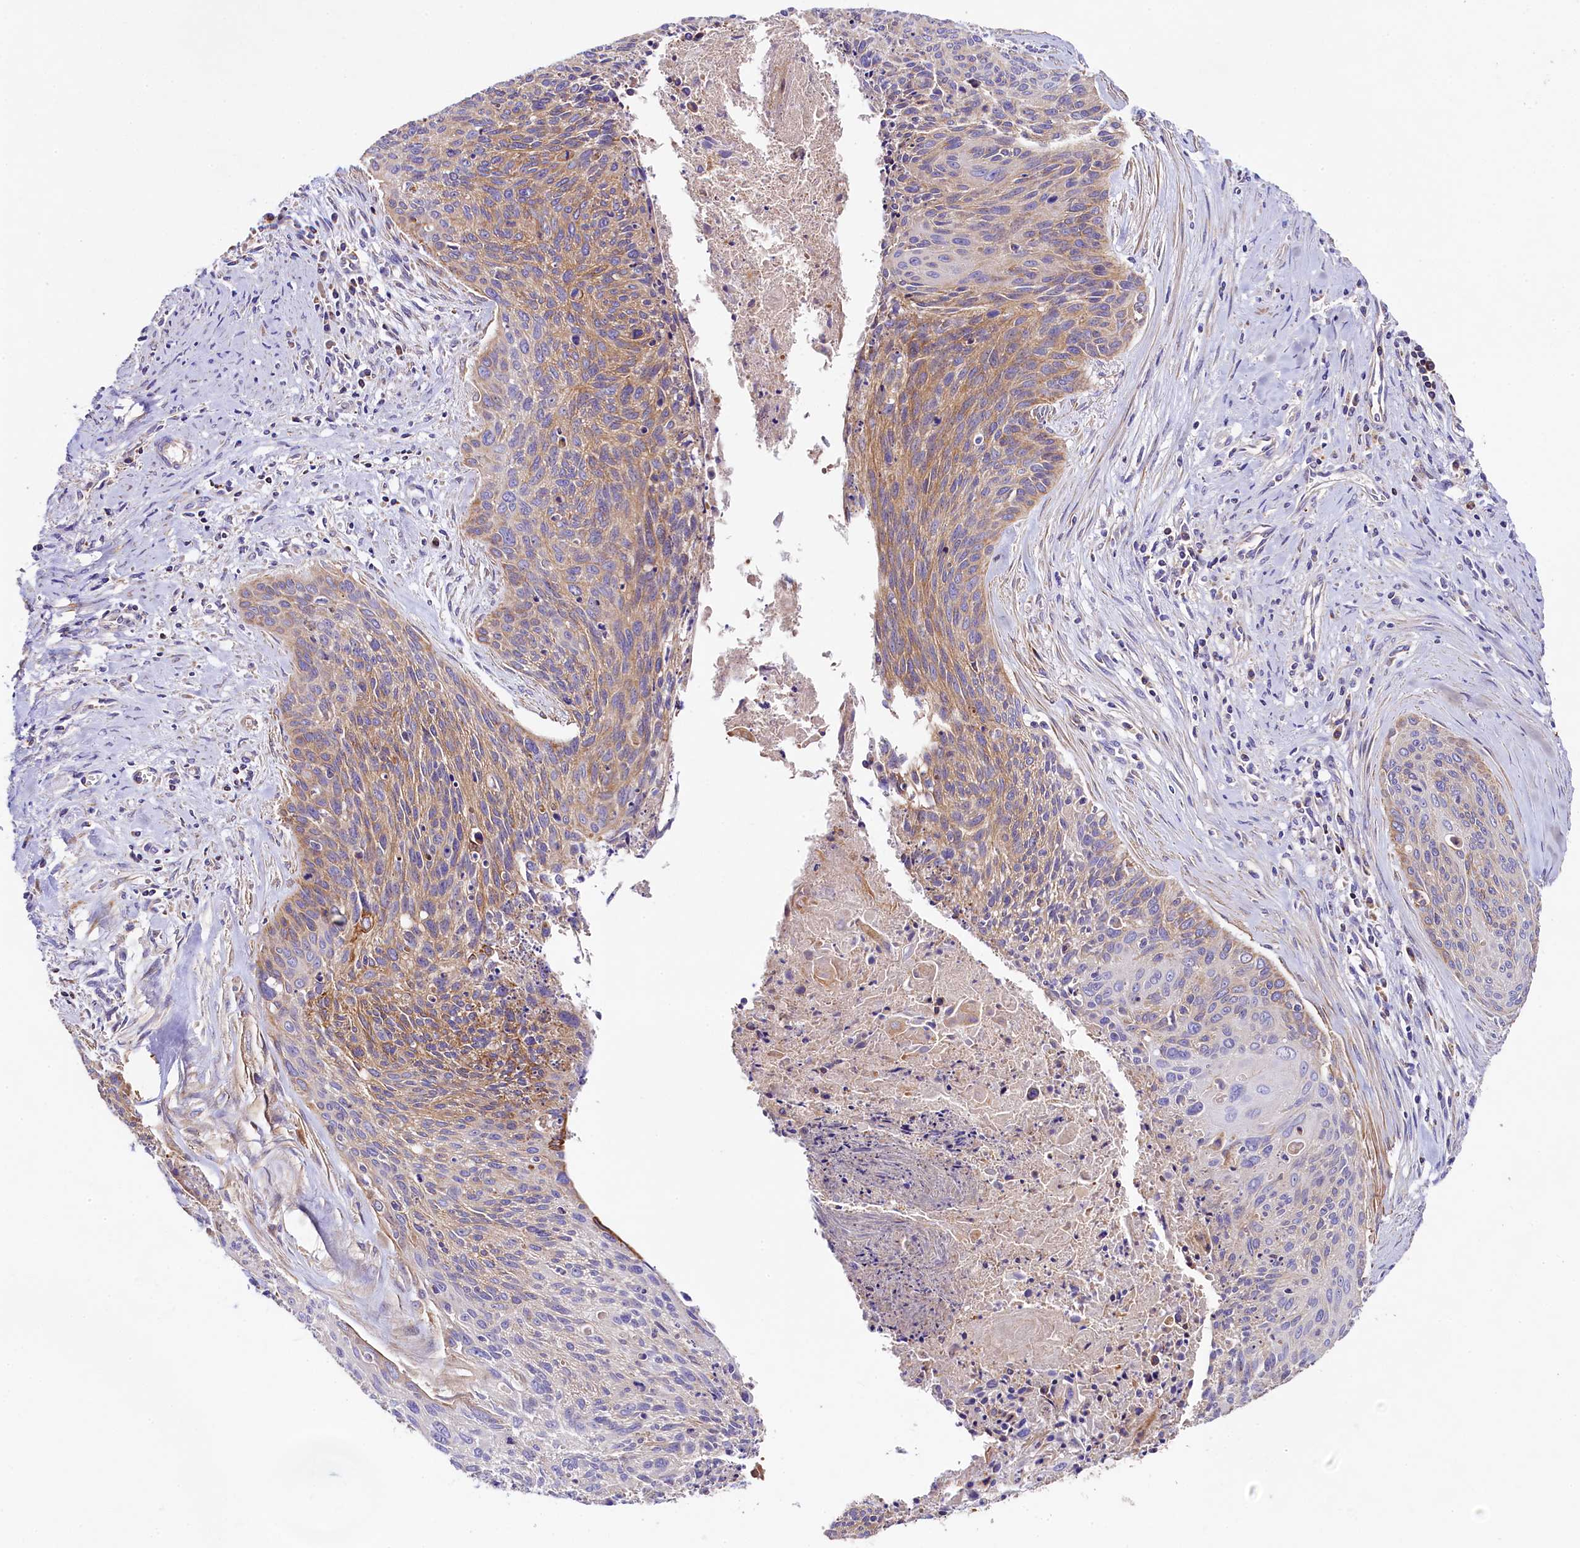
{"staining": {"intensity": "moderate", "quantity": "25%-75%", "location": "cytoplasmic/membranous"}, "tissue": "cervical cancer", "cell_type": "Tumor cells", "image_type": "cancer", "snomed": [{"axis": "morphology", "description": "Squamous cell carcinoma, NOS"}, {"axis": "topography", "description": "Cervix"}], "caption": "Immunohistochemistry image of neoplastic tissue: squamous cell carcinoma (cervical) stained using IHC exhibits medium levels of moderate protein expression localized specifically in the cytoplasmic/membranous of tumor cells, appearing as a cytoplasmic/membranous brown color.", "gene": "CLYBL", "patient": {"sex": "female", "age": 55}}